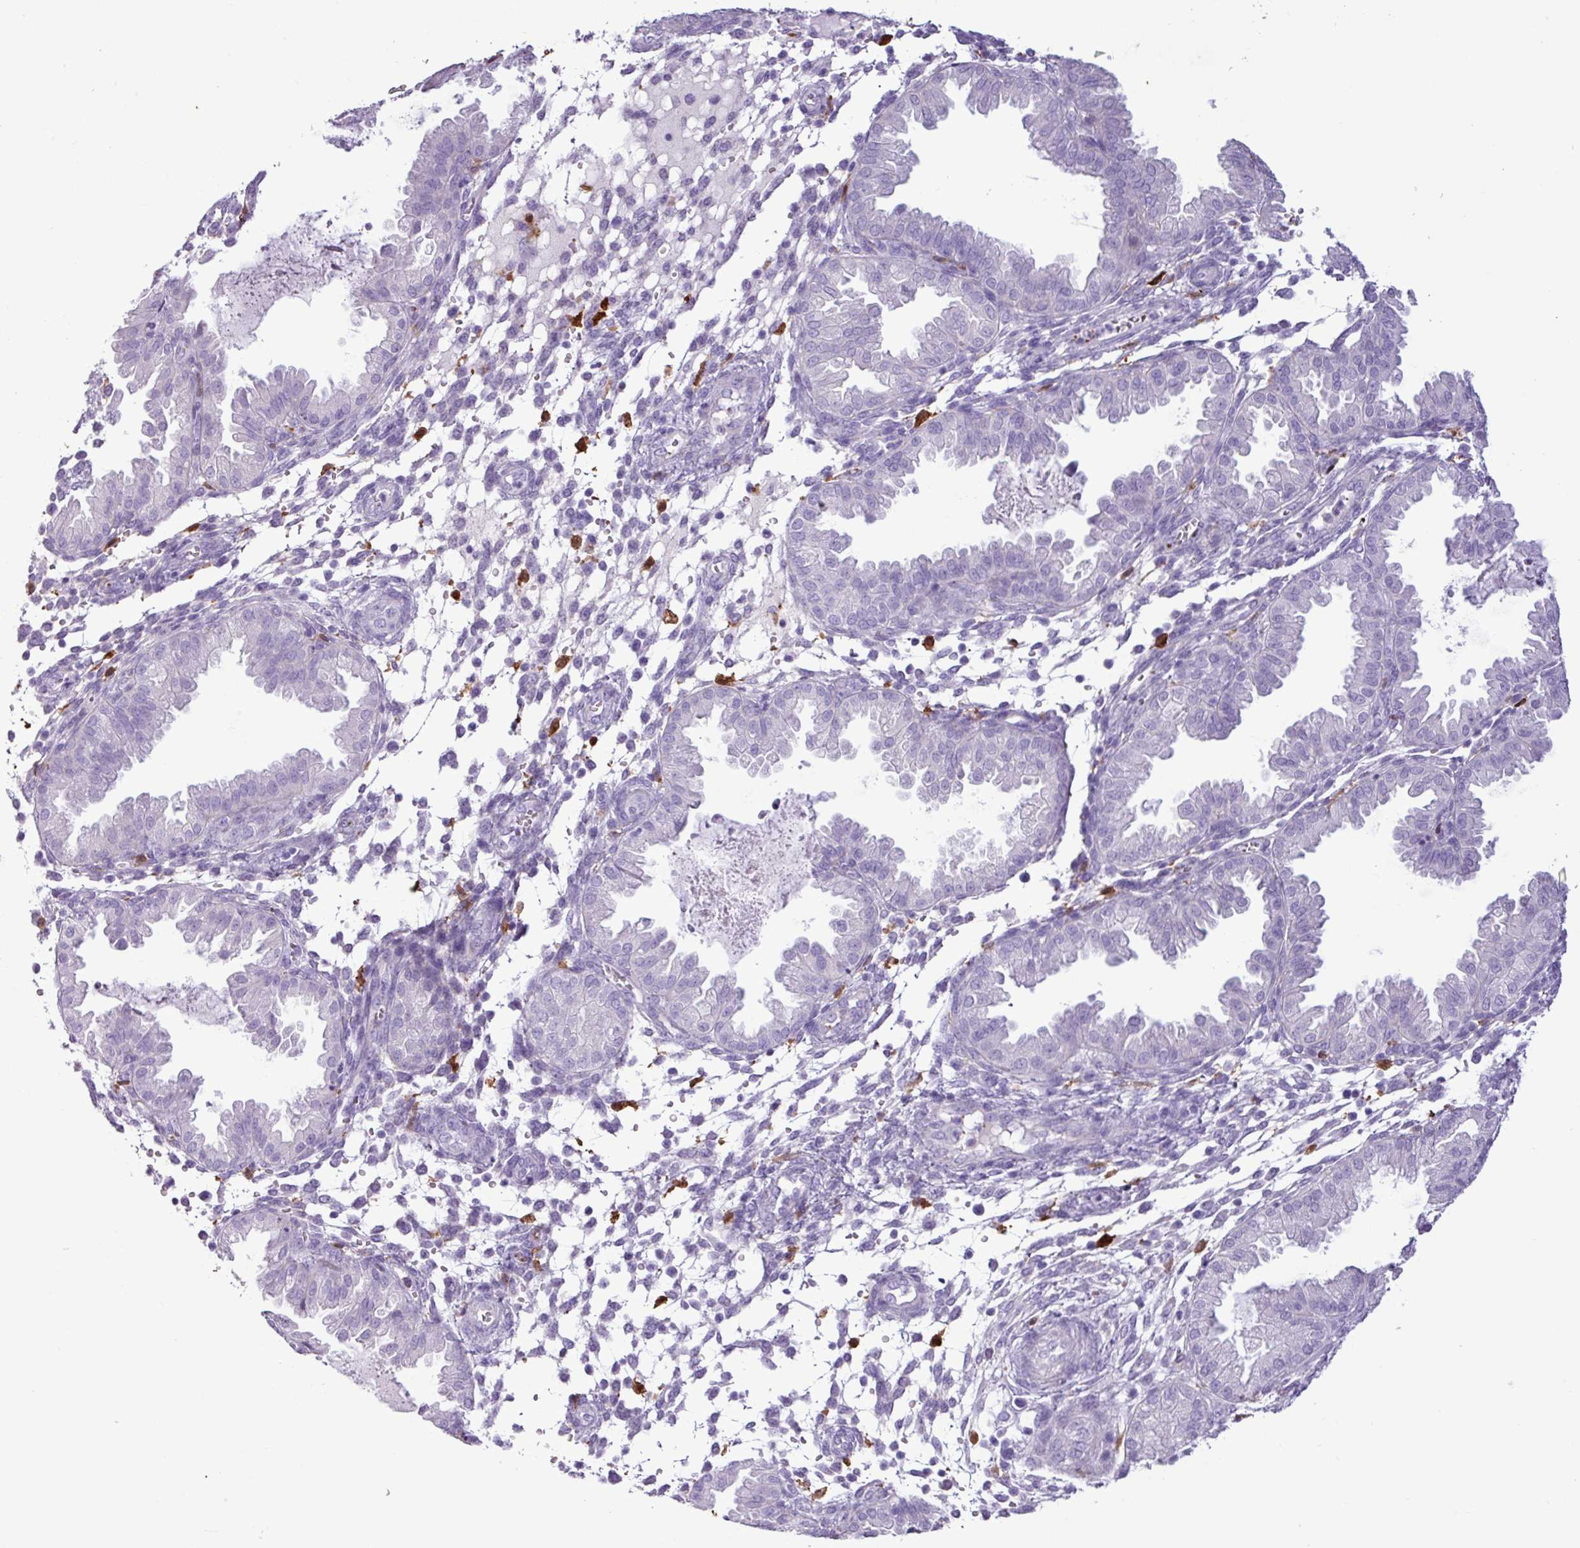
{"staining": {"intensity": "negative", "quantity": "none", "location": "none"}, "tissue": "endometrium", "cell_type": "Cells in endometrial stroma", "image_type": "normal", "snomed": [{"axis": "morphology", "description": "Normal tissue, NOS"}, {"axis": "topography", "description": "Endometrium"}], "caption": "Immunohistochemistry (IHC) image of benign endometrium stained for a protein (brown), which demonstrates no staining in cells in endometrial stroma. (Brightfield microscopy of DAB (3,3'-diaminobenzidine) immunohistochemistry (IHC) at high magnification).", "gene": "TMEM200C", "patient": {"sex": "female", "age": 33}}